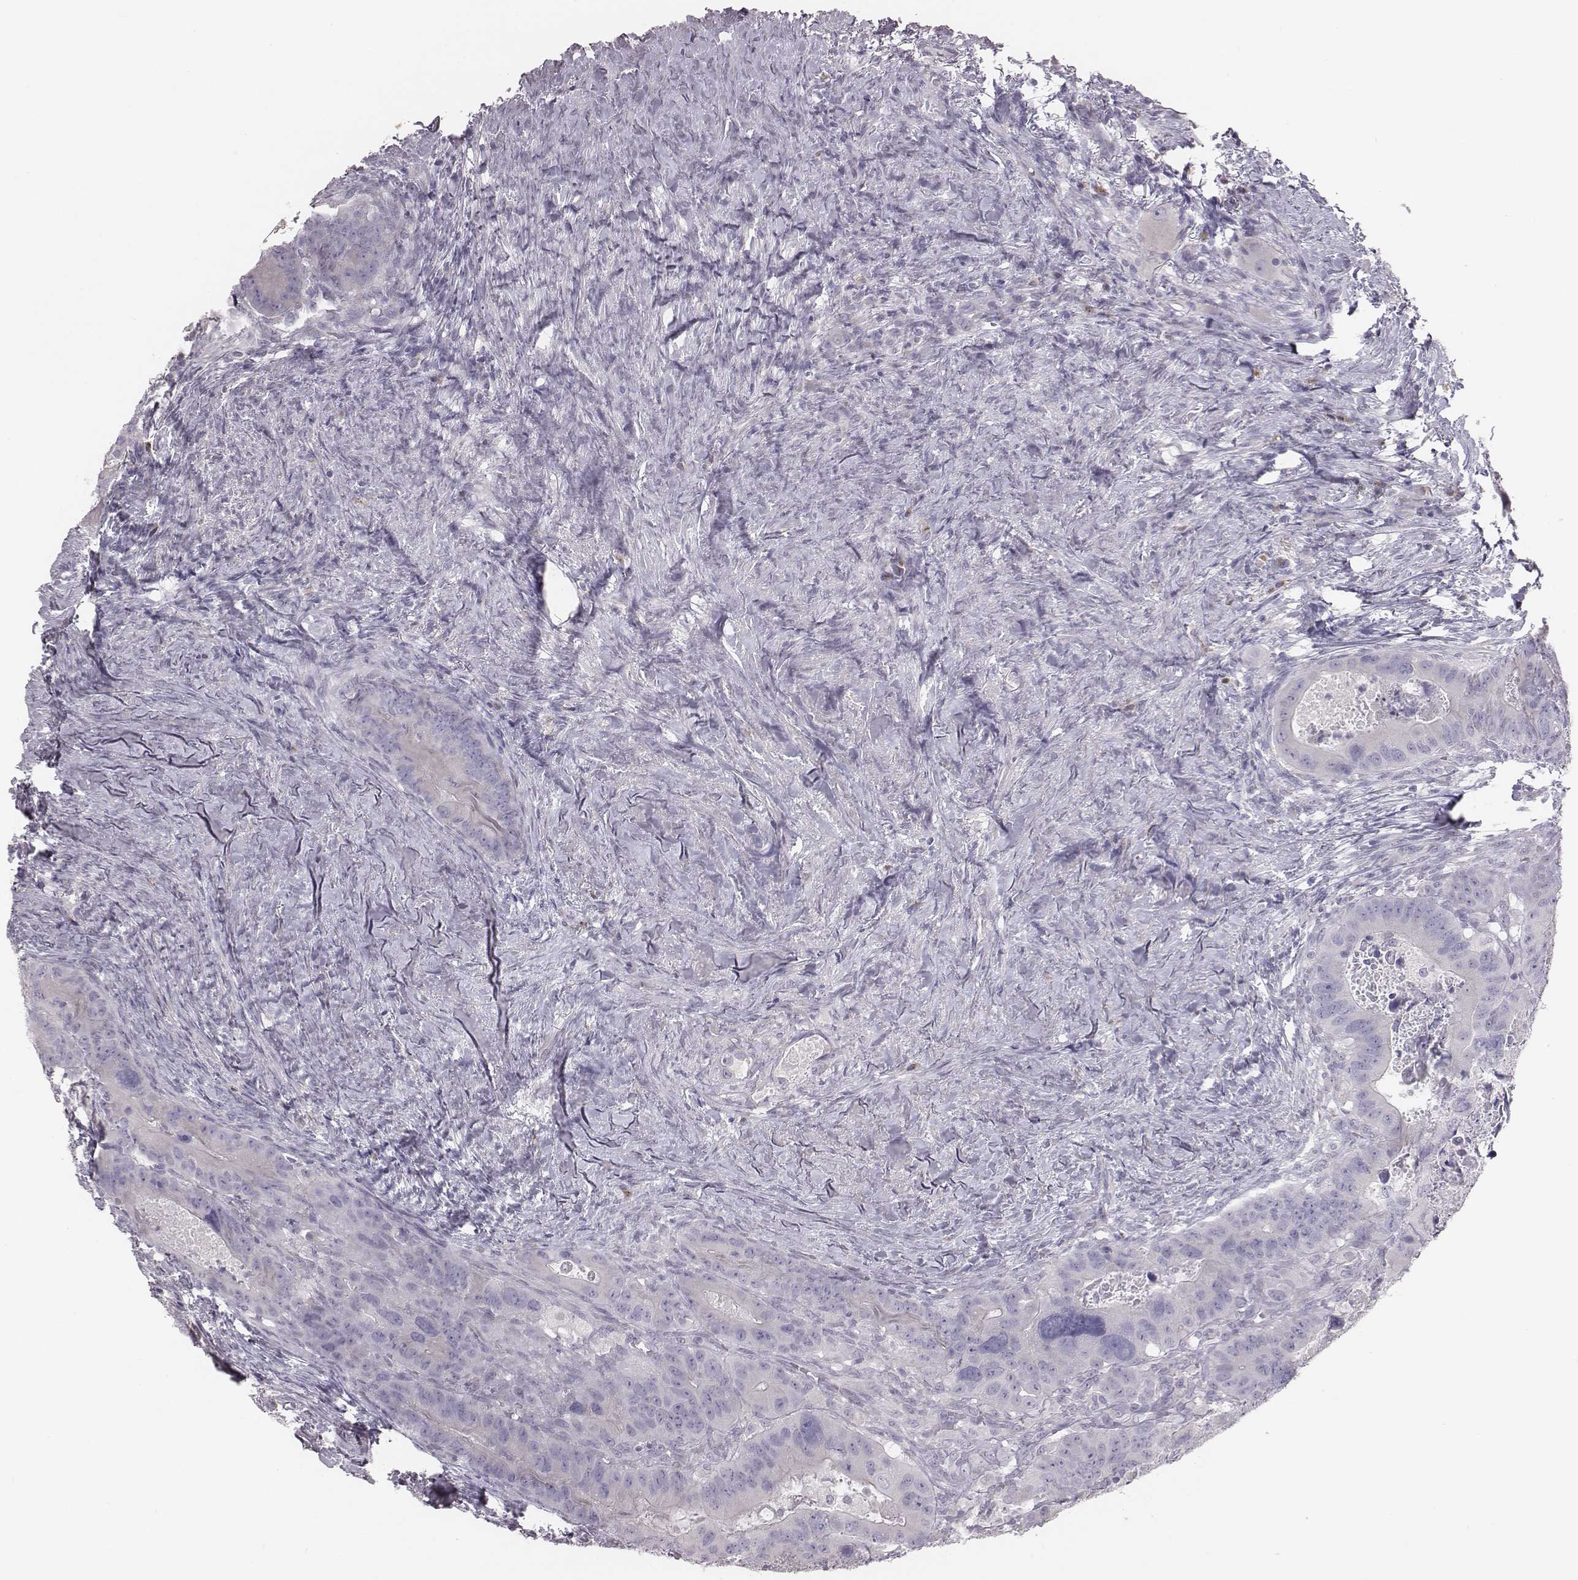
{"staining": {"intensity": "negative", "quantity": "none", "location": "none"}, "tissue": "colorectal cancer", "cell_type": "Tumor cells", "image_type": "cancer", "snomed": [{"axis": "morphology", "description": "Adenocarcinoma, NOS"}, {"axis": "topography", "description": "Rectum"}], "caption": "Image shows no protein staining in tumor cells of adenocarcinoma (colorectal) tissue.", "gene": "C6orf58", "patient": {"sex": "male", "age": 64}}